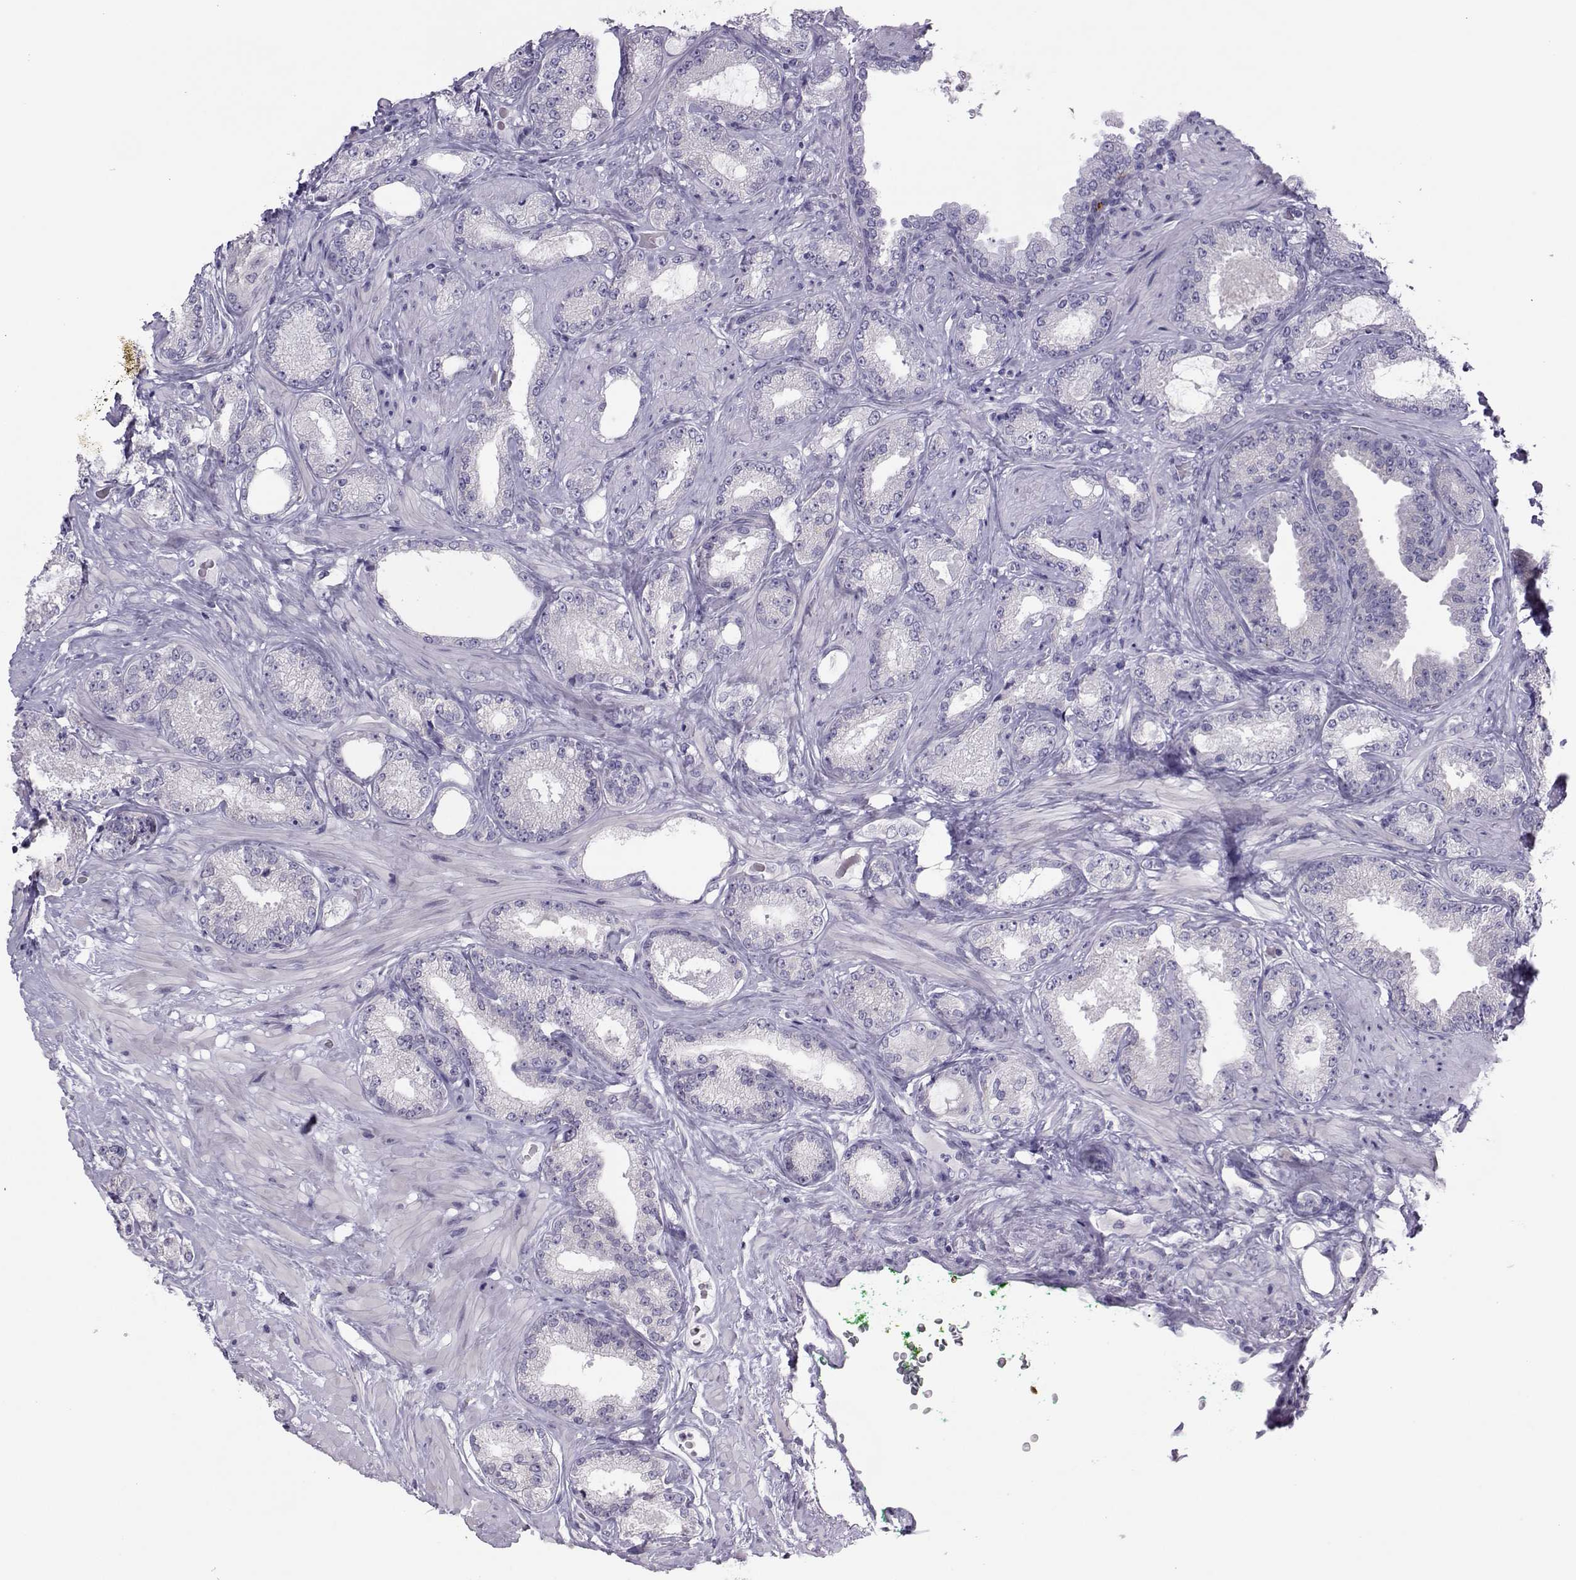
{"staining": {"intensity": "negative", "quantity": "none", "location": "none"}, "tissue": "prostate cancer", "cell_type": "Tumor cells", "image_type": "cancer", "snomed": [{"axis": "morphology", "description": "Adenocarcinoma, Low grade"}, {"axis": "topography", "description": "Prostate"}], "caption": "Tumor cells show no significant protein staining in adenocarcinoma (low-grade) (prostate).", "gene": "TRPM7", "patient": {"sex": "male", "age": 68}}